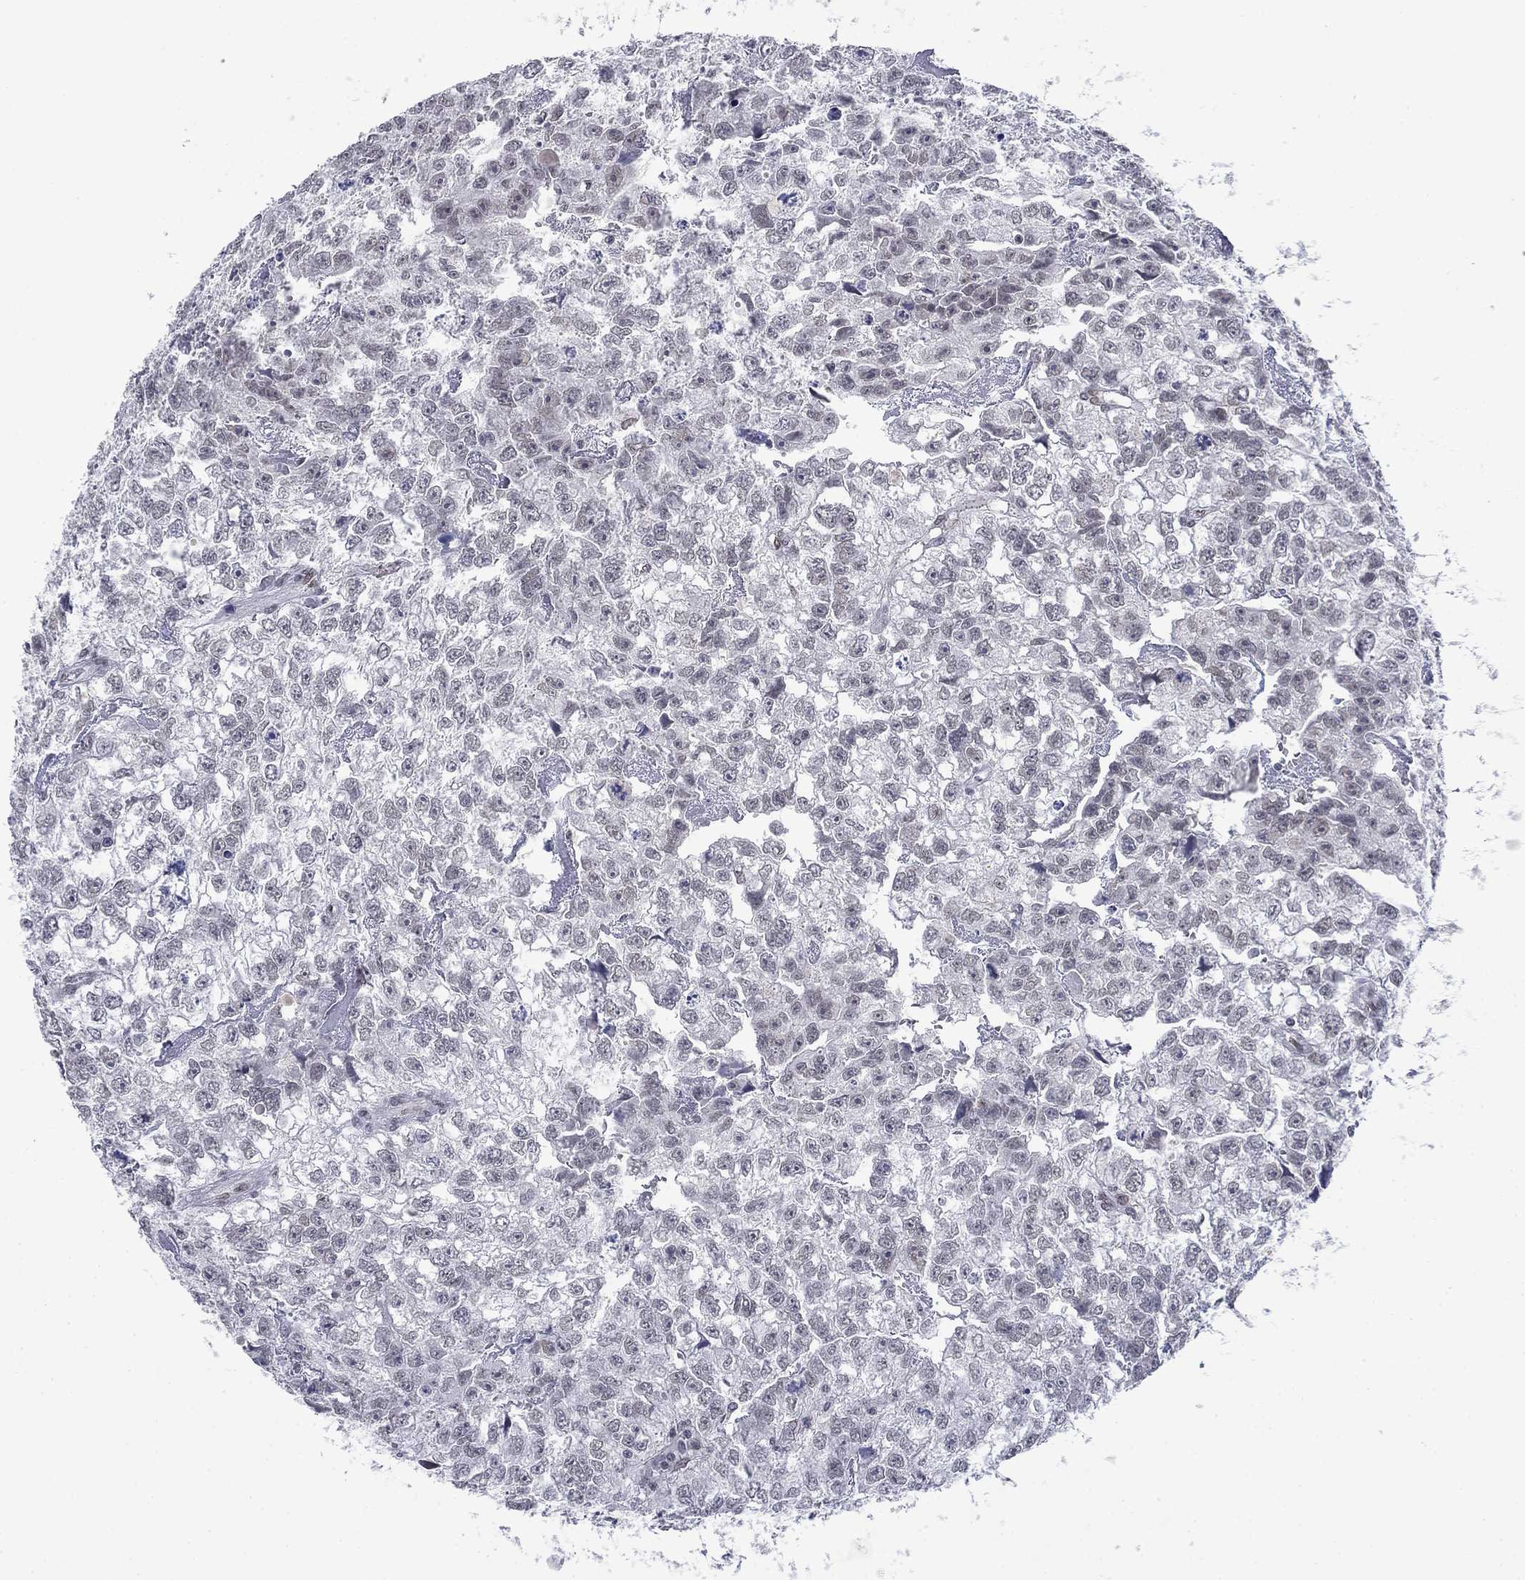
{"staining": {"intensity": "negative", "quantity": "none", "location": "none"}, "tissue": "testis cancer", "cell_type": "Tumor cells", "image_type": "cancer", "snomed": [{"axis": "morphology", "description": "Carcinoma, Embryonal, NOS"}, {"axis": "morphology", "description": "Teratoma, malignant, NOS"}, {"axis": "topography", "description": "Testis"}], "caption": "The image demonstrates no significant positivity in tumor cells of testis embryonal carcinoma.", "gene": "TOR1AIP1", "patient": {"sex": "male", "age": 44}}